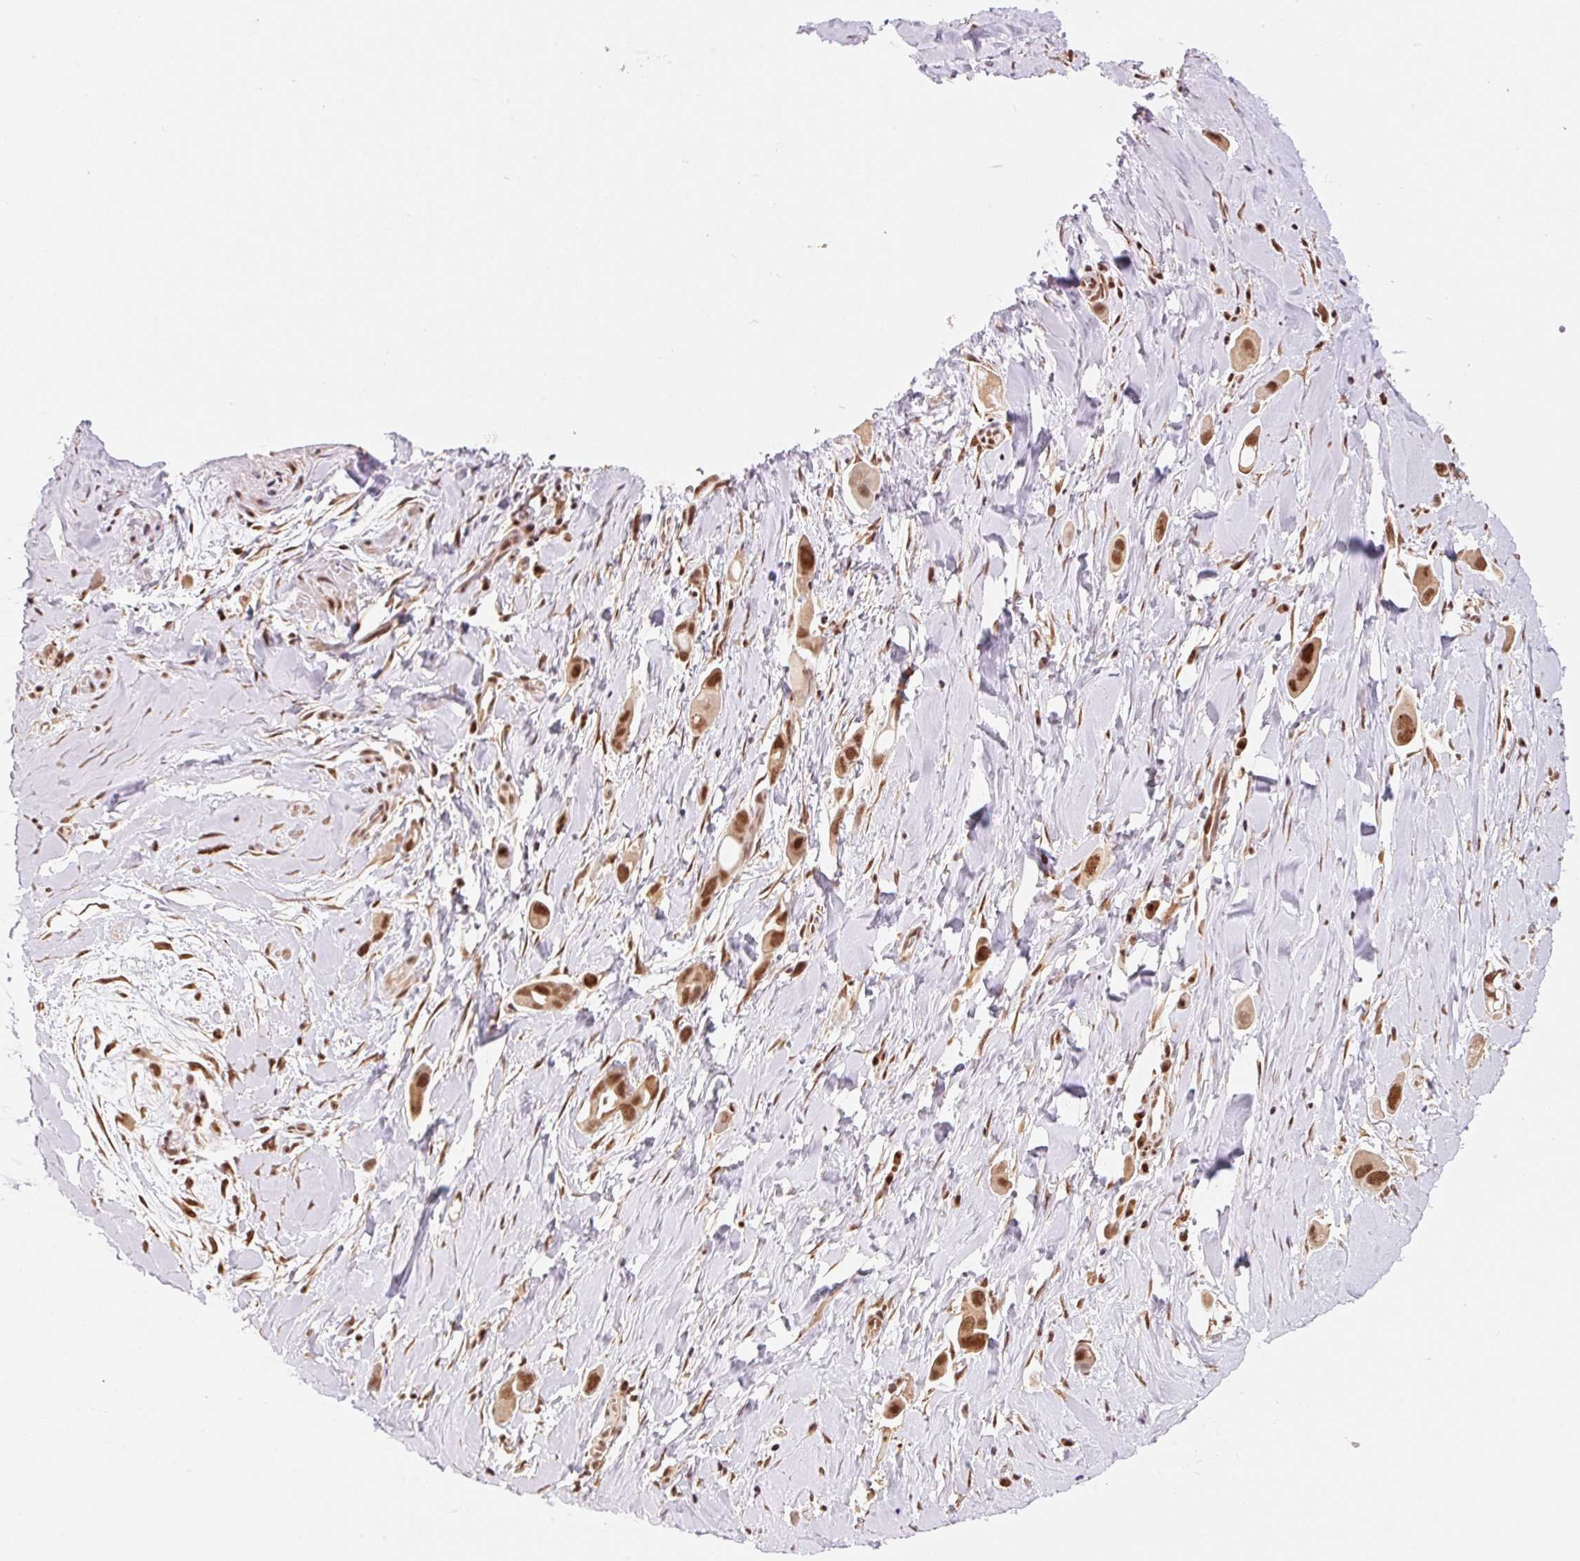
{"staining": {"intensity": "strong", "quantity": ">75%", "location": "nuclear"}, "tissue": "lung cancer", "cell_type": "Tumor cells", "image_type": "cancer", "snomed": [{"axis": "morphology", "description": "Adenocarcinoma, NOS"}, {"axis": "topography", "description": "Lung"}], "caption": "A high amount of strong nuclear staining is seen in about >75% of tumor cells in adenocarcinoma (lung) tissue. (DAB (3,3'-diaminobenzidine) = brown stain, brightfield microscopy at high magnification).", "gene": "INTS8", "patient": {"sex": "male", "age": 76}}